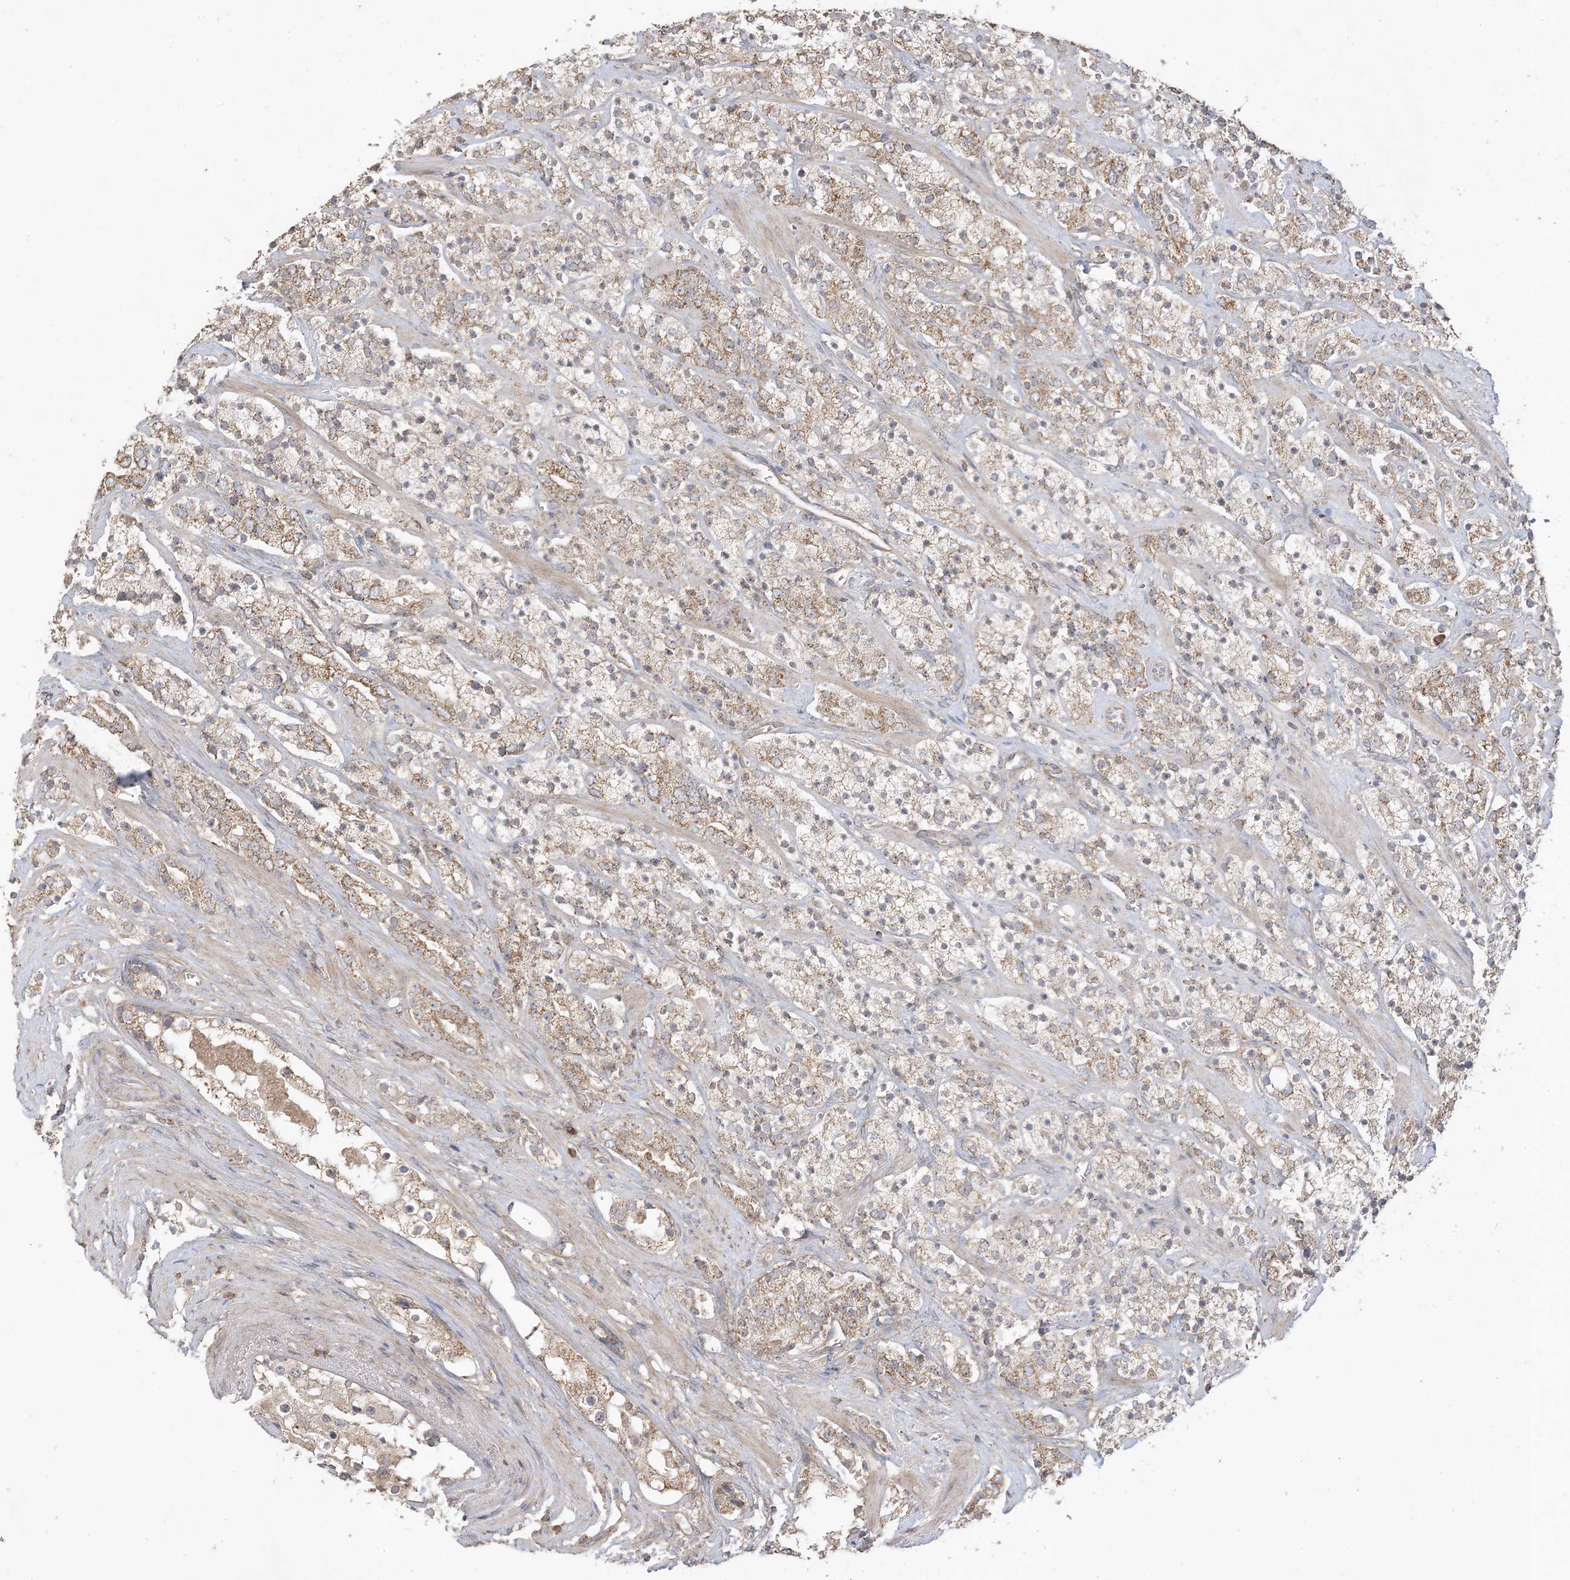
{"staining": {"intensity": "moderate", "quantity": ">75%", "location": "cytoplasmic/membranous"}, "tissue": "prostate cancer", "cell_type": "Tumor cells", "image_type": "cancer", "snomed": [{"axis": "morphology", "description": "Adenocarcinoma, High grade"}, {"axis": "topography", "description": "Prostate"}], "caption": "Moderate cytoplasmic/membranous expression is present in approximately >75% of tumor cells in prostate adenocarcinoma (high-grade).", "gene": "SIRT3", "patient": {"sex": "male", "age": 71}}